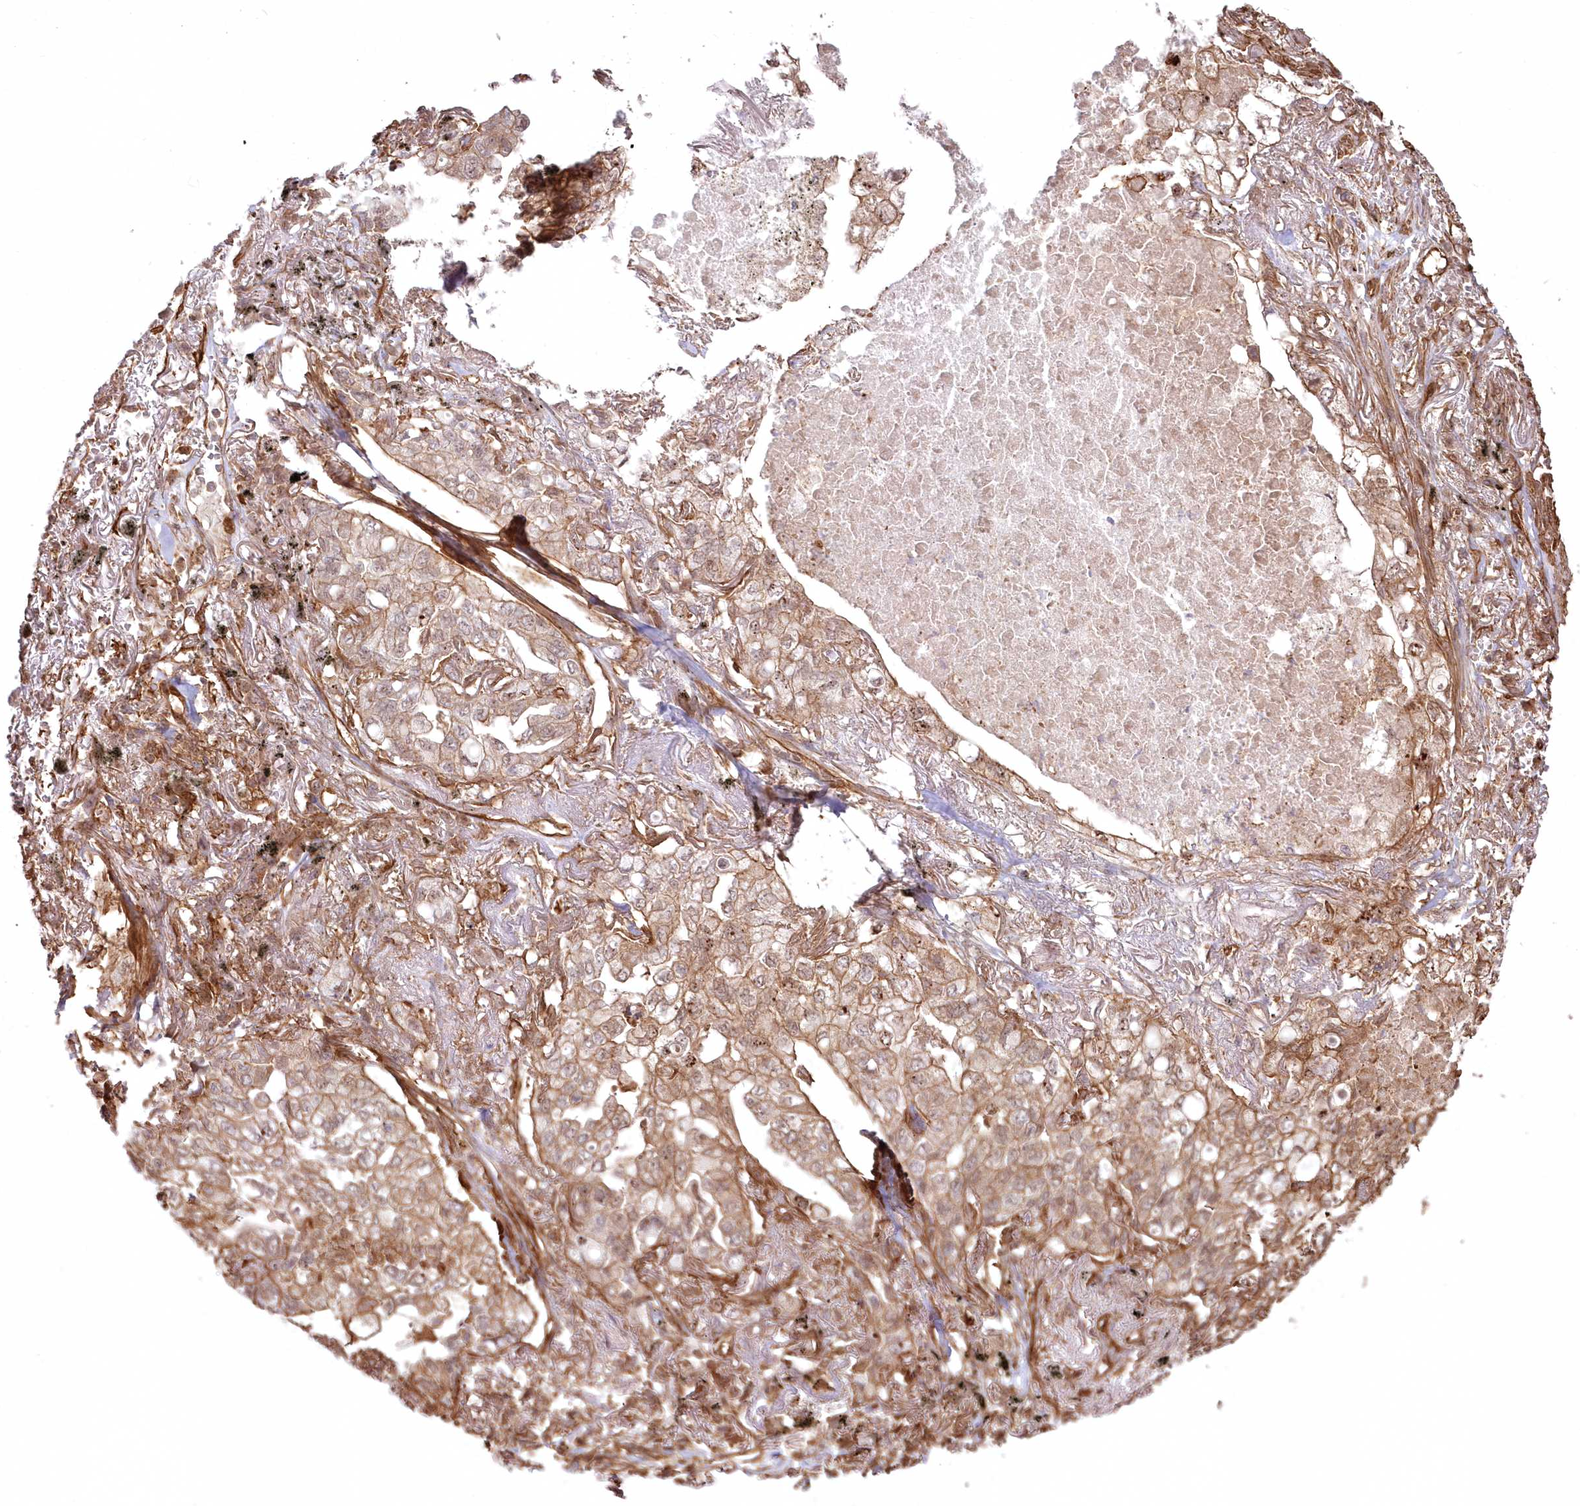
{"staining": {"intensity": "moderate", "quantity": ">75%", "location": "cytoplasmic/membranous"}, "tissue": "lung cancer", "cell_type": "Tumor cells", "image_type": "cancer", "snomed": [{"axis": "morphology", "description": "Adenocarcinoma, NOS"}, {"axis": "topography", "description": "Lung"}], "caption": "Lung cancer (adenocarcinoma) stained for a protein (brown) exhibits moderate cytoplasmic/membranous positive staining in about >75% of tumor cells.", "gene": "RGCC", "patient": {"sex": "male", "age": 65}}